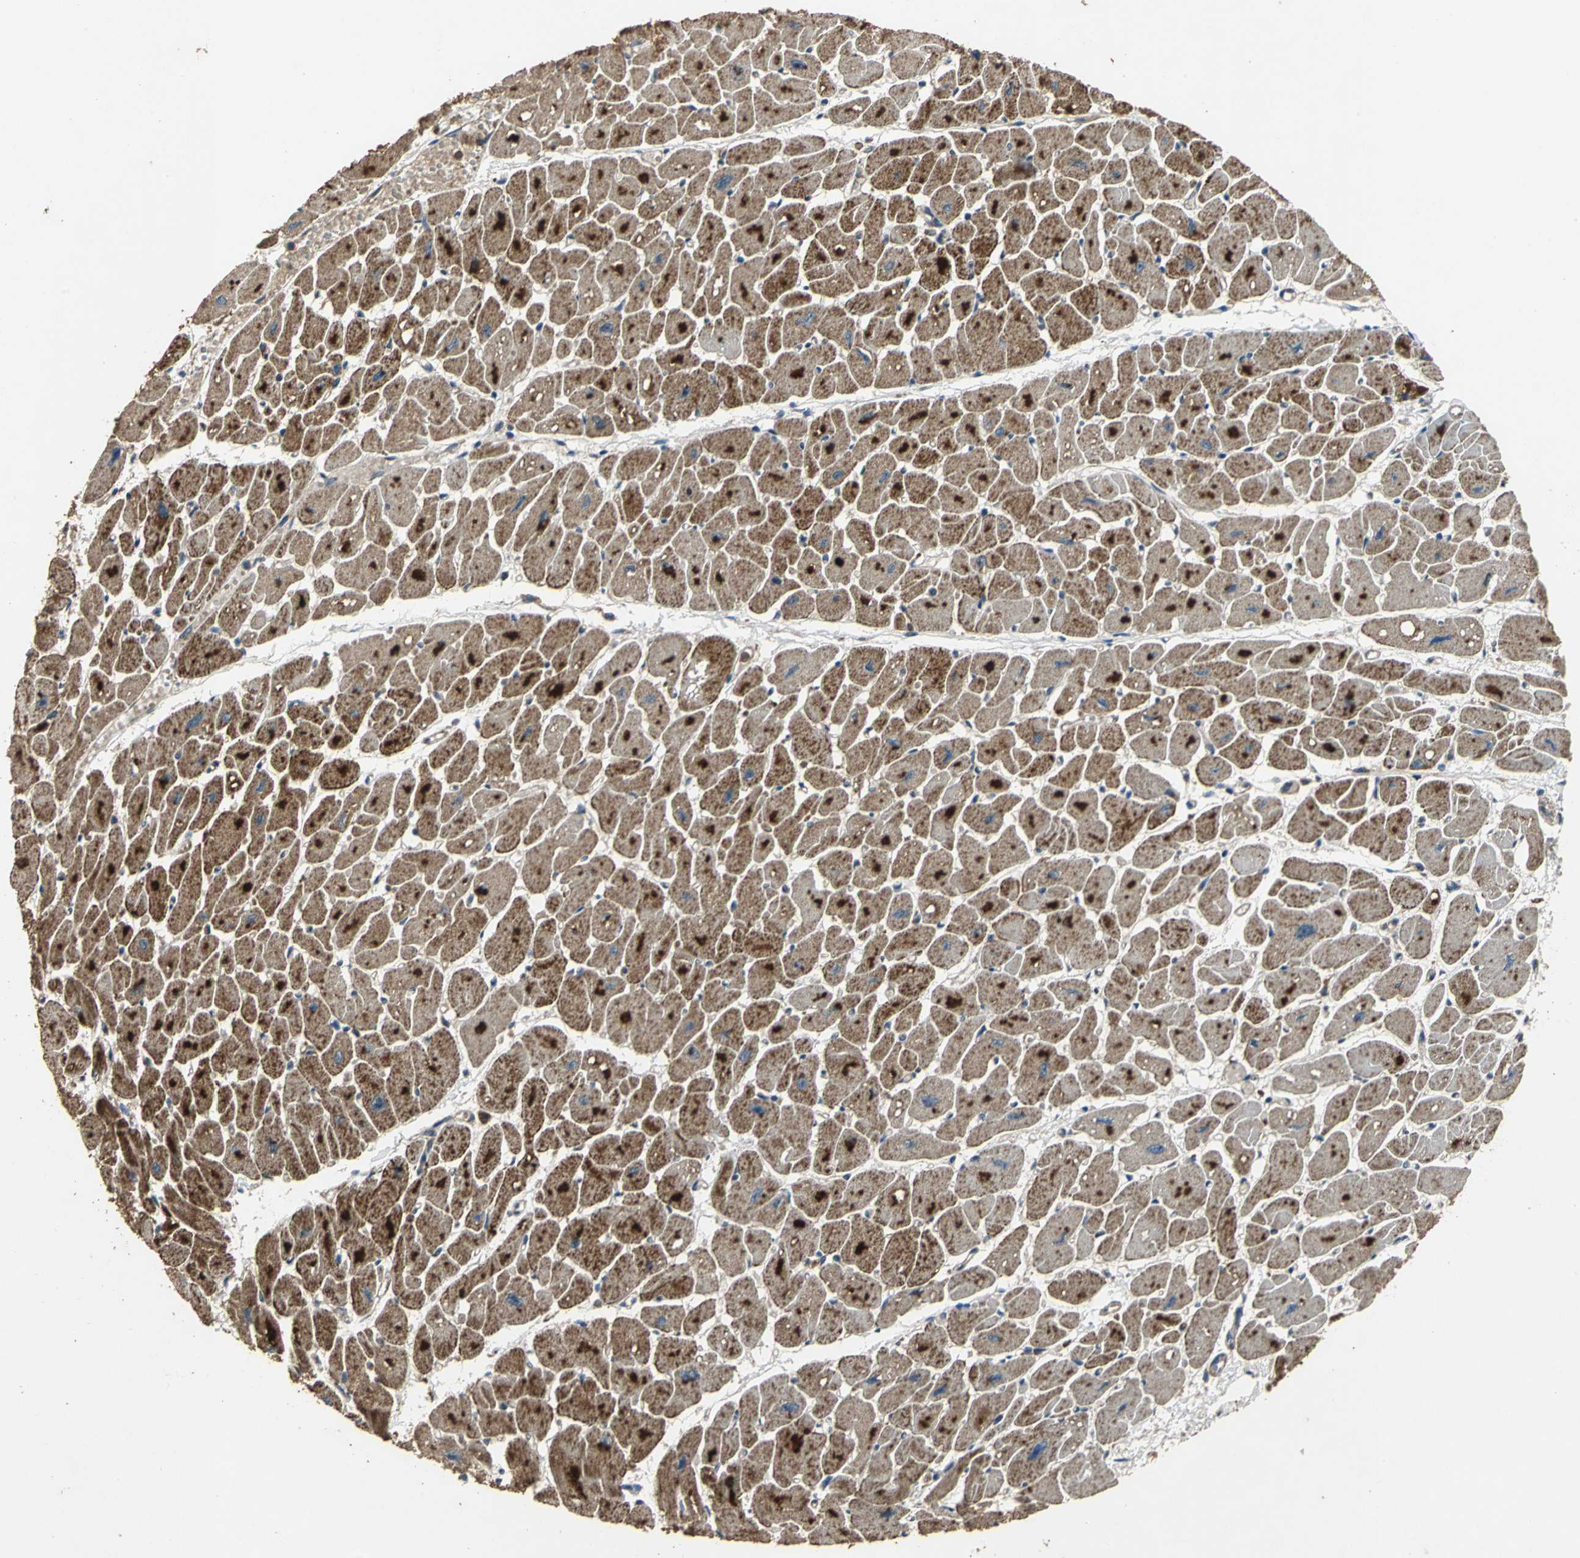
{"staining": {"intensity": "strong", "quantity": ">75%", "location": "cytoplasmic/membranous,nuclear"}, "tissue": "heart muscle", "cell_type": "Cardiomyocytes", "image_type": "normal", "snomed": [{"axis": "morphology", "description": "Normal tissue, NOS"}, {"axis": "topography", "description": "Heart"}], "caption": "Immunohistochemical staining of normal heart muscle exhibits strong cytoplasmic/membranous,nuclear protein positivity in about >75% of cardiomyocytes. (DAB IHC, brown staining for protein, blue staining for nuclei).", "gene": "ZNF608", "patient": {"sex": "female", "age": 54}}